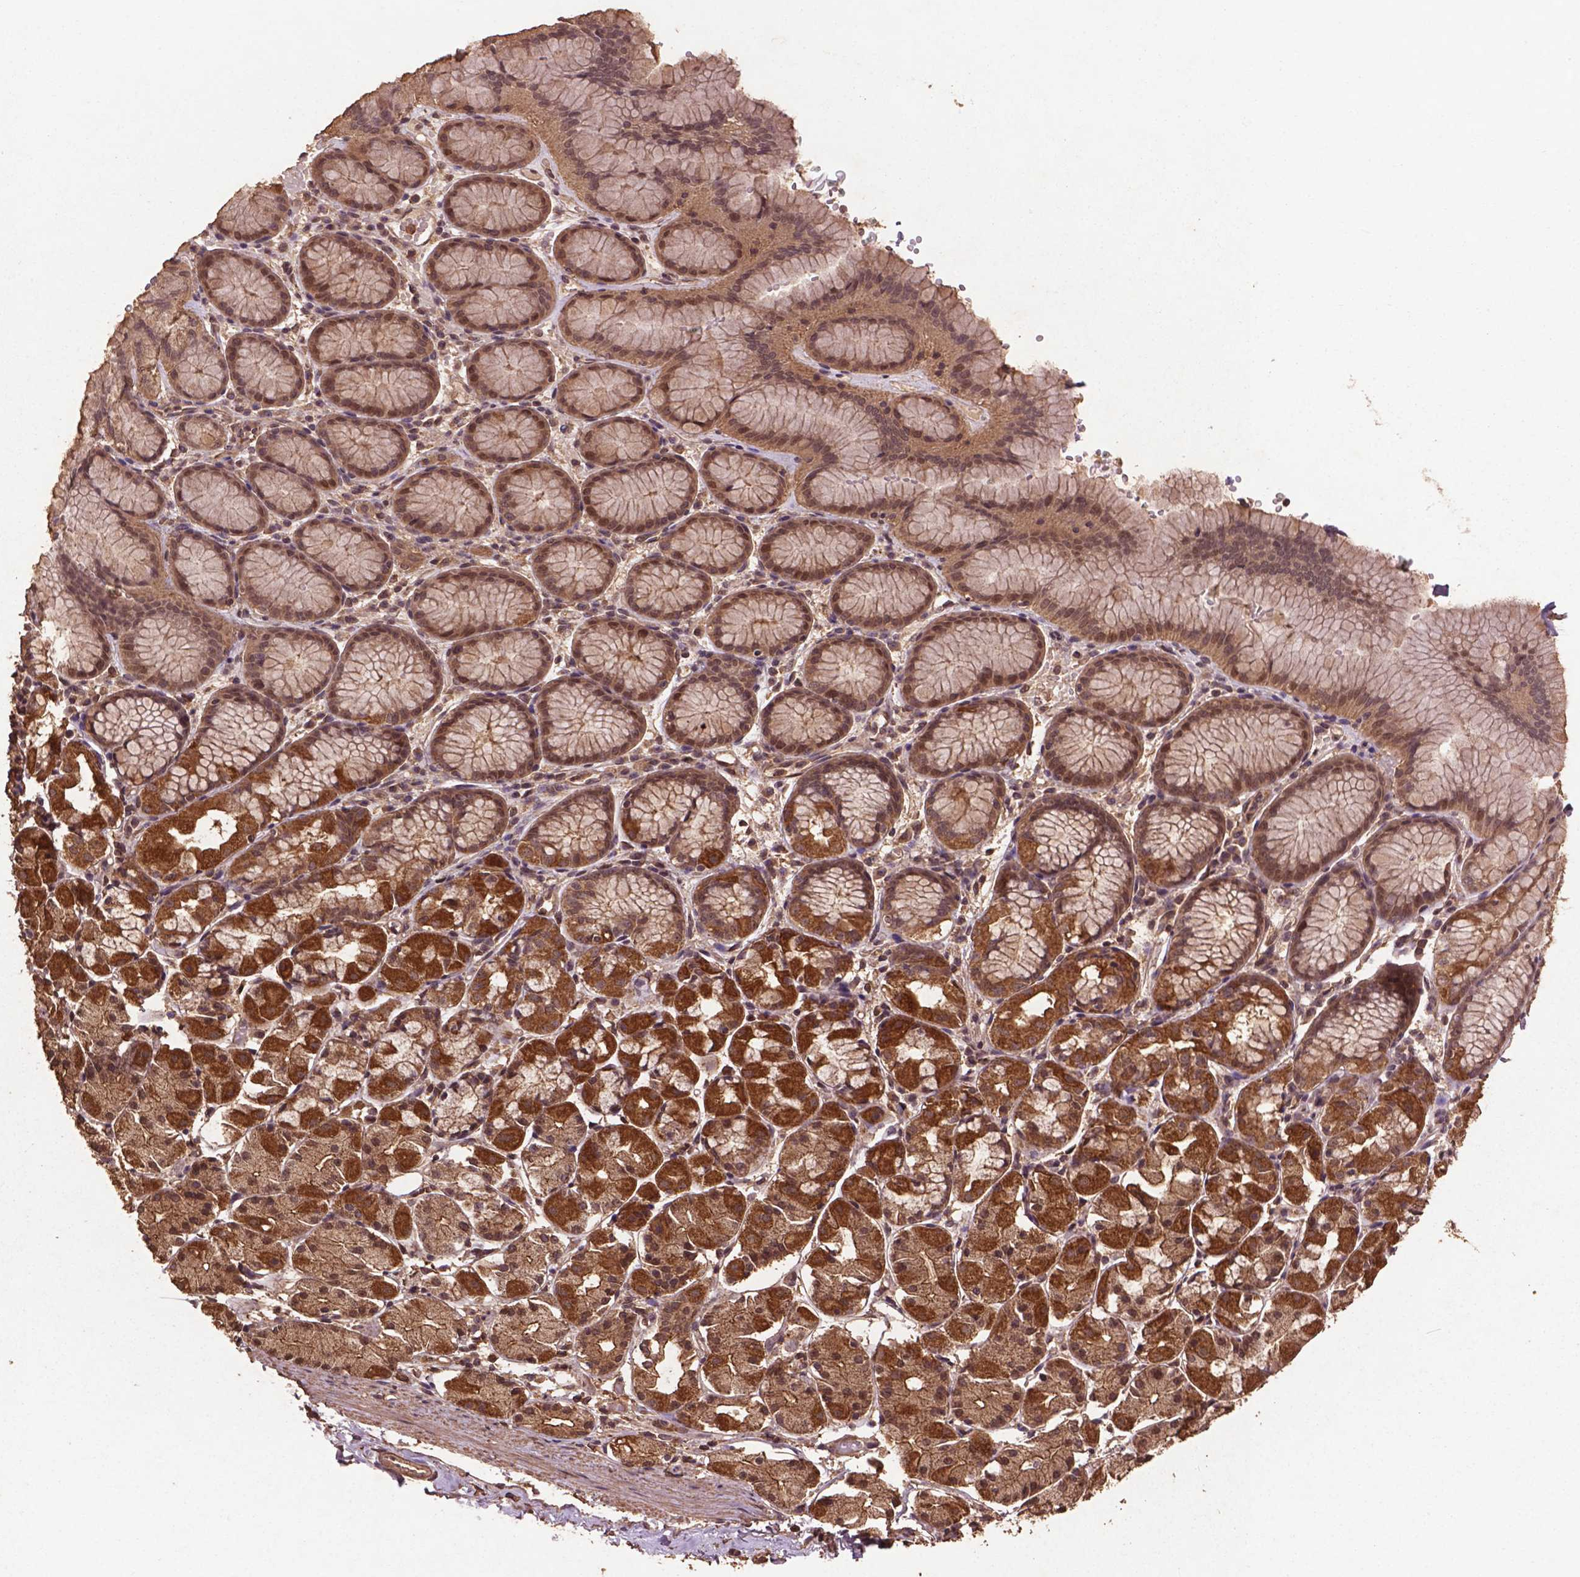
{"staining": {"intensity": "moderate", "quantity": "<25%", "location": "cytoplasmic/membranous"}, "tissue": "stomach", "cell_type": "Glandular cells", "image_type": "normal", "snomed": [{"axis": "morphology", "description": "Normal tissue, NOS"}, {"axis": "topography", "description": "Stomach, upper"}], "caption": "An IHC histopathology image of normal tissue is shown. Protein staining in brown labels moderate cytoplasmic/membranous positivity in stomach within glandular cells.", "gene": "BABAM1", "patient": {"sex": "male", "age": 47}}